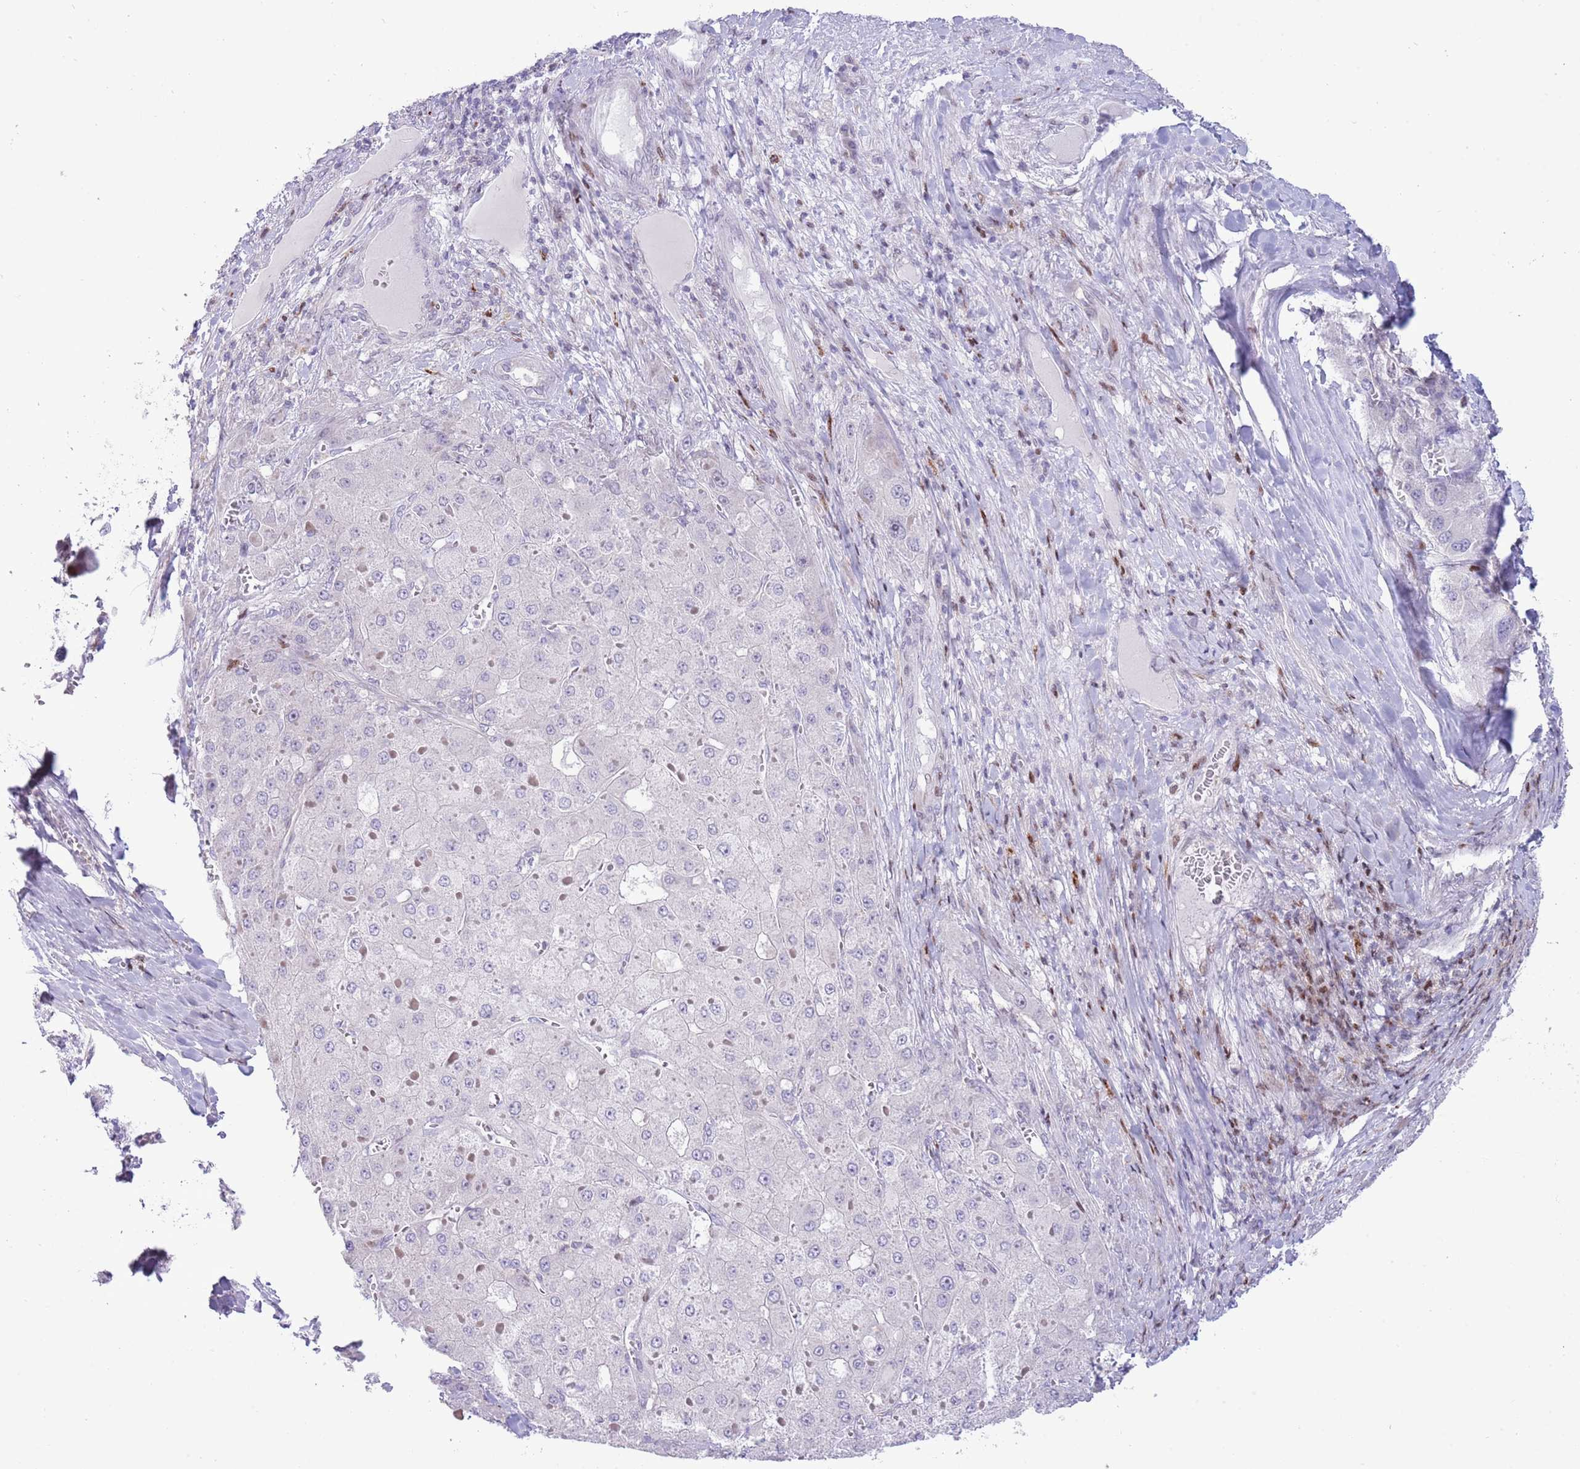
{"staining": {"intensity": "negative", "quantity": "none", "location": "none"}, "tissue": "liver cancer", "cell_type": "Tumor cells", "image_type": "cancer", "snomed": [{"axis": "morphology", "description": "Carcinoma, Hepatocellular, NOS"}, {"axis": "topography", "description": "Liver"}], "caption": "A micrograph of liver cancer stained for a protein reveals no brown staining in tumor cells.", "gene": "ANO8", "patient": {"sex": "female", "age": 73}}